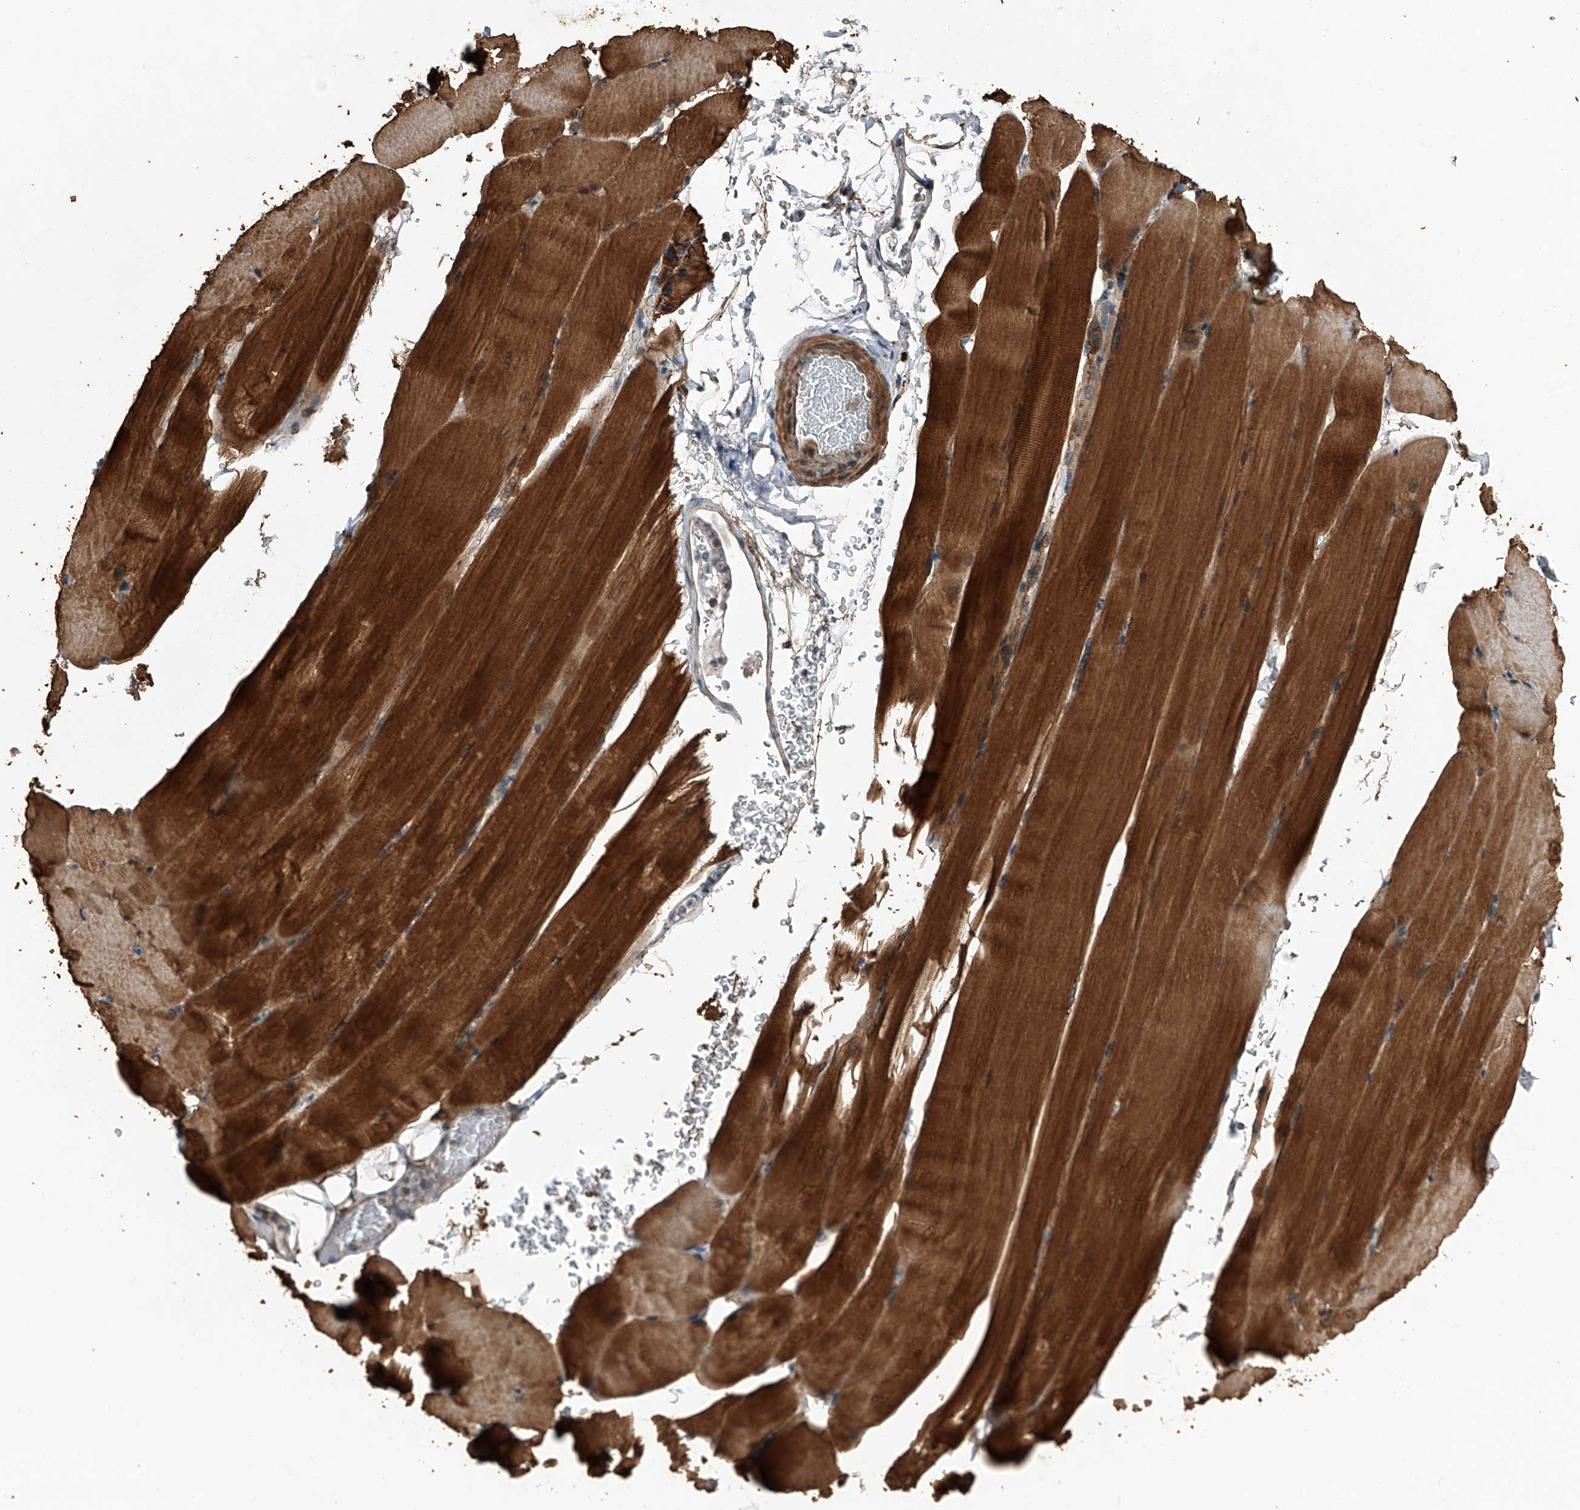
{"staining": {"intensity": "strong", "quantity": "25%-75%", "location": "cytoplasmic/membranous"}, "tissue": "skeletal muscle", "cell_type": "Myocytes", "image_type": "normal", "snomed": [{"axis": "morphology", "description": "Normal tissue, NOS"}, {"axis": "topography", "description": "Skeletal muscle"}, {"axis": "topography", "description": "Parathyroid gland"}], "caption": "Myocytes show high levels of strong cytoplasmic/membranous positivity in approximately 25%-75% of cells in benign human skeletal muscle.", "gene": "KCNJ2", "patient": {"sex": "female", "age": 37}}